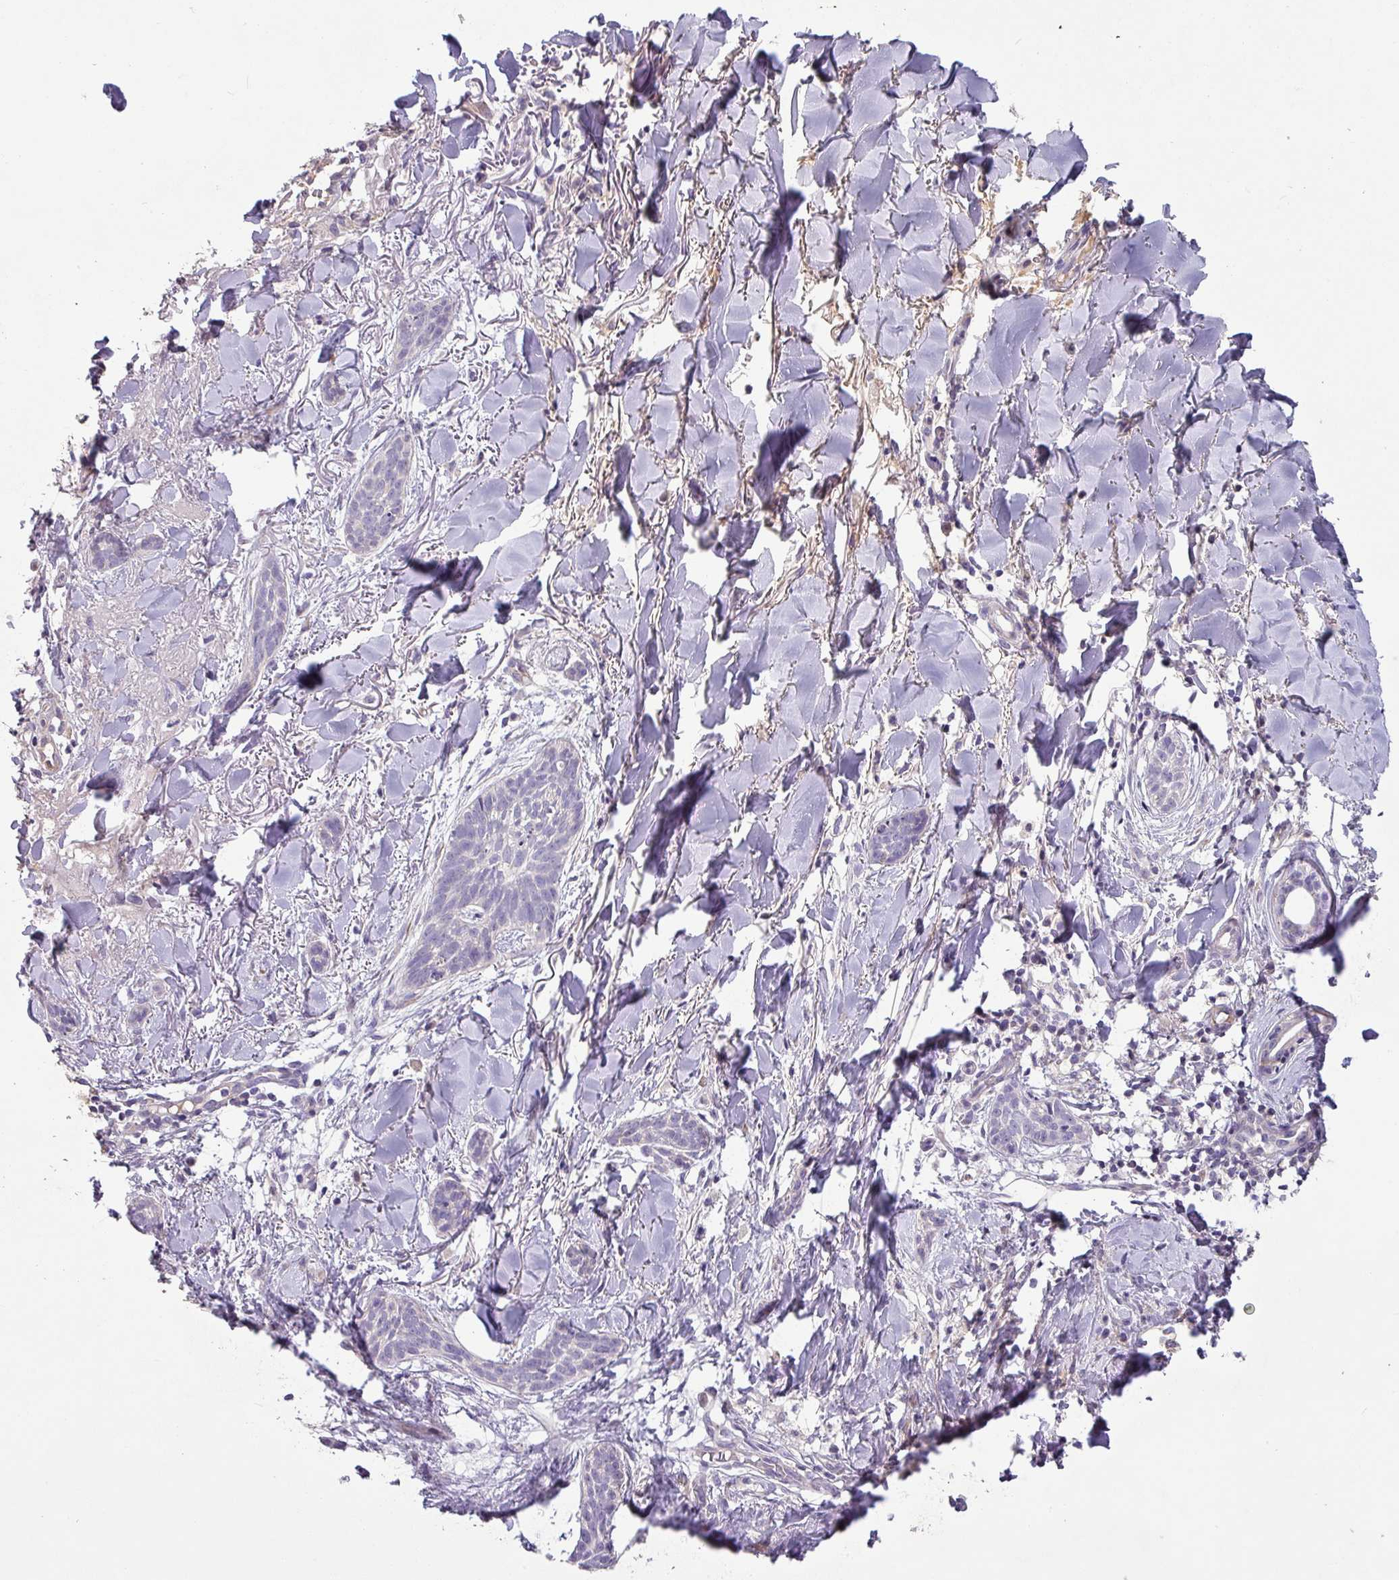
{"staining": {"intensity": "negative", "quantity": "none", "location": "none"}, "tissue": "skin cancer", "cell_type": "Tumor cells", "image_type": "cancer", "snomed": [{"axis": "morphology", "description": "Basal cell carcinoma"}, {"axis": "topography", "description": "Skin"}], "caption": "Skin basal cell carcinoma was stained to show a protein in brown. There is no significant positivity in tumor cells.", "gene": "KLHL3", "patient": {"sex": "male", "age": 52}}